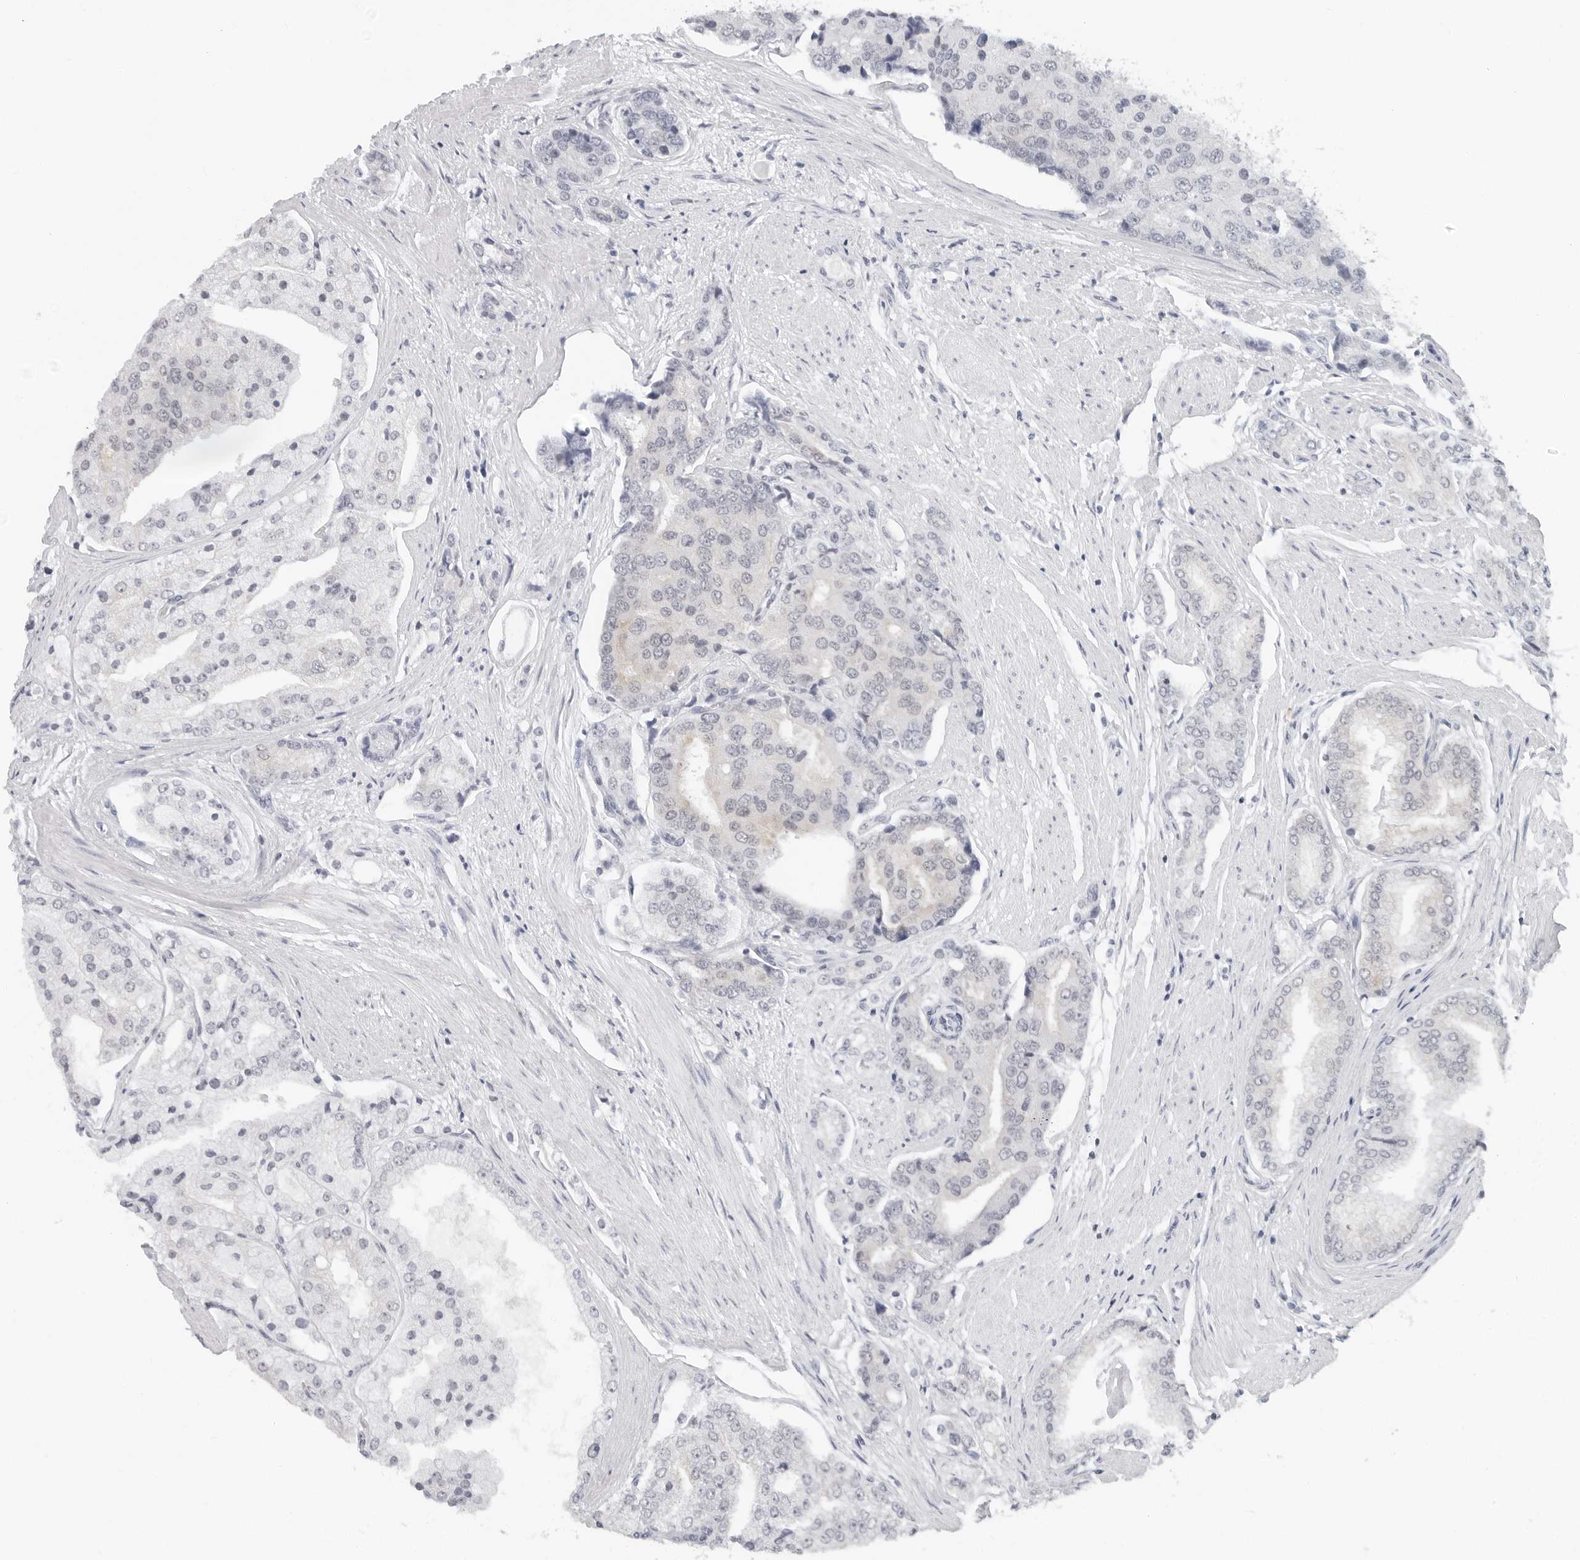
{"staining": {"intensity": "negative", "quantity": "none", "location": "none"}, "tissue": "prostate cancer", "cell_type": "Tumor cells", "image_type": "cancer", "snomed": [{"axis": "morphology", "description": "Adenocarcinoma, High grade"}, {"axis": "topography", "description": "Prostate"}], "caption": "Immunohistochemical staining of prostate cancer (adenocarcinoma (high-grade)) shows no significant staining in tumor cells.", "gene": "FLG2", "patient": {"sex": "male", "age": 50}}